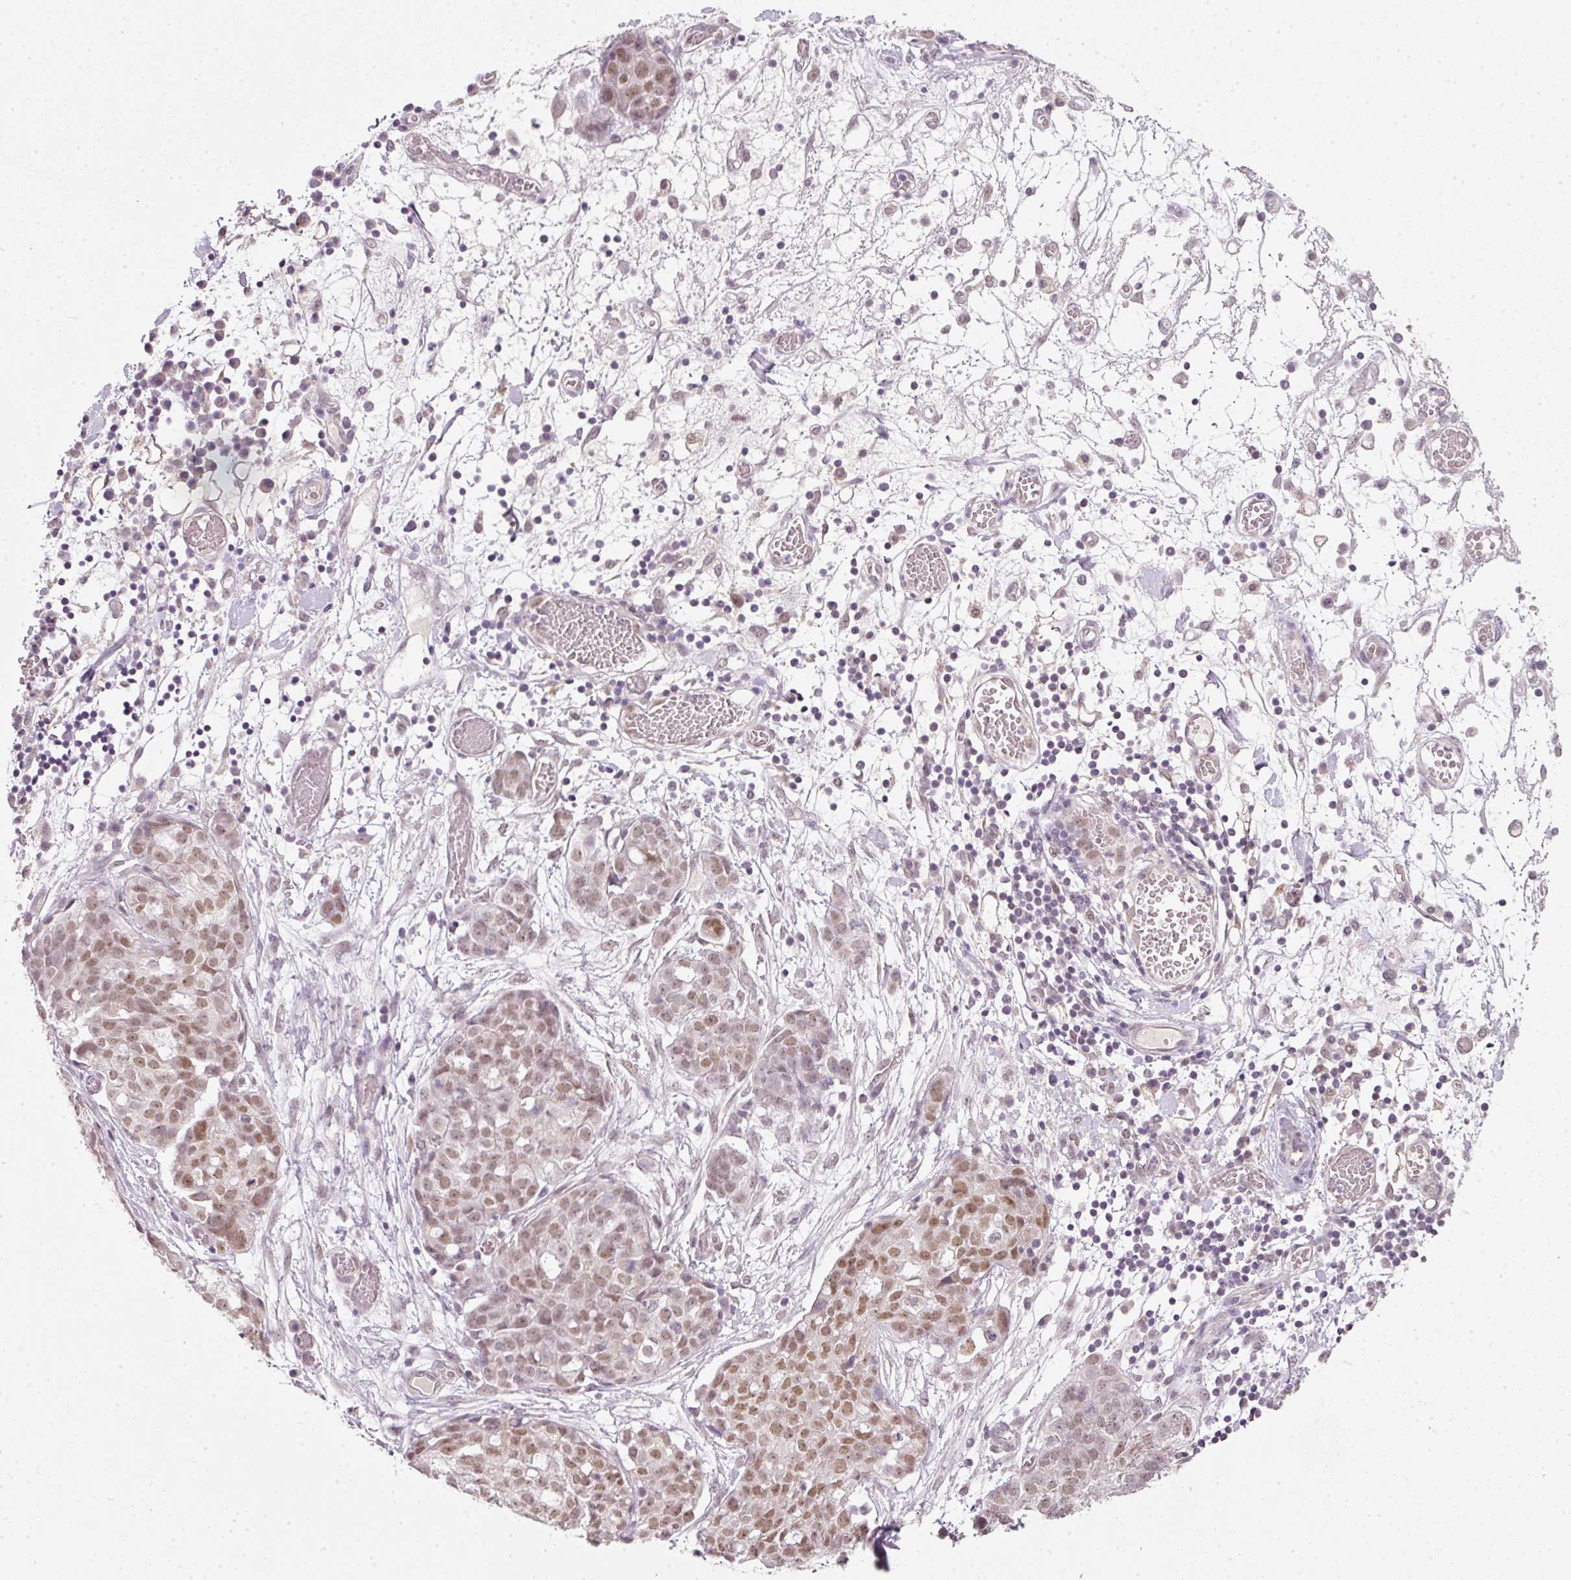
{"staining": {"intensity": "moderate", "quantity": "25%-75%", "location": "nuclear"}, "tissue": "ovarian cancer", "cell_type": "Tumor cells", "image_type": "cancer", "snomed": [{"axis": "morphology", "description": "Cystadenocarcinoma, serous, NOS"}, {"axis": "topography", "description": "Soft tissue"}, {"axis": "topography", "description": "Ovary"}], "caption": "Tumor cells exhibit medium levels of moderate nuclear expression in approximately 25%-75% of cells in human ovarian cancer.", "gene": "FSTL3", "patient": {"sex": "female", "age": 57}}